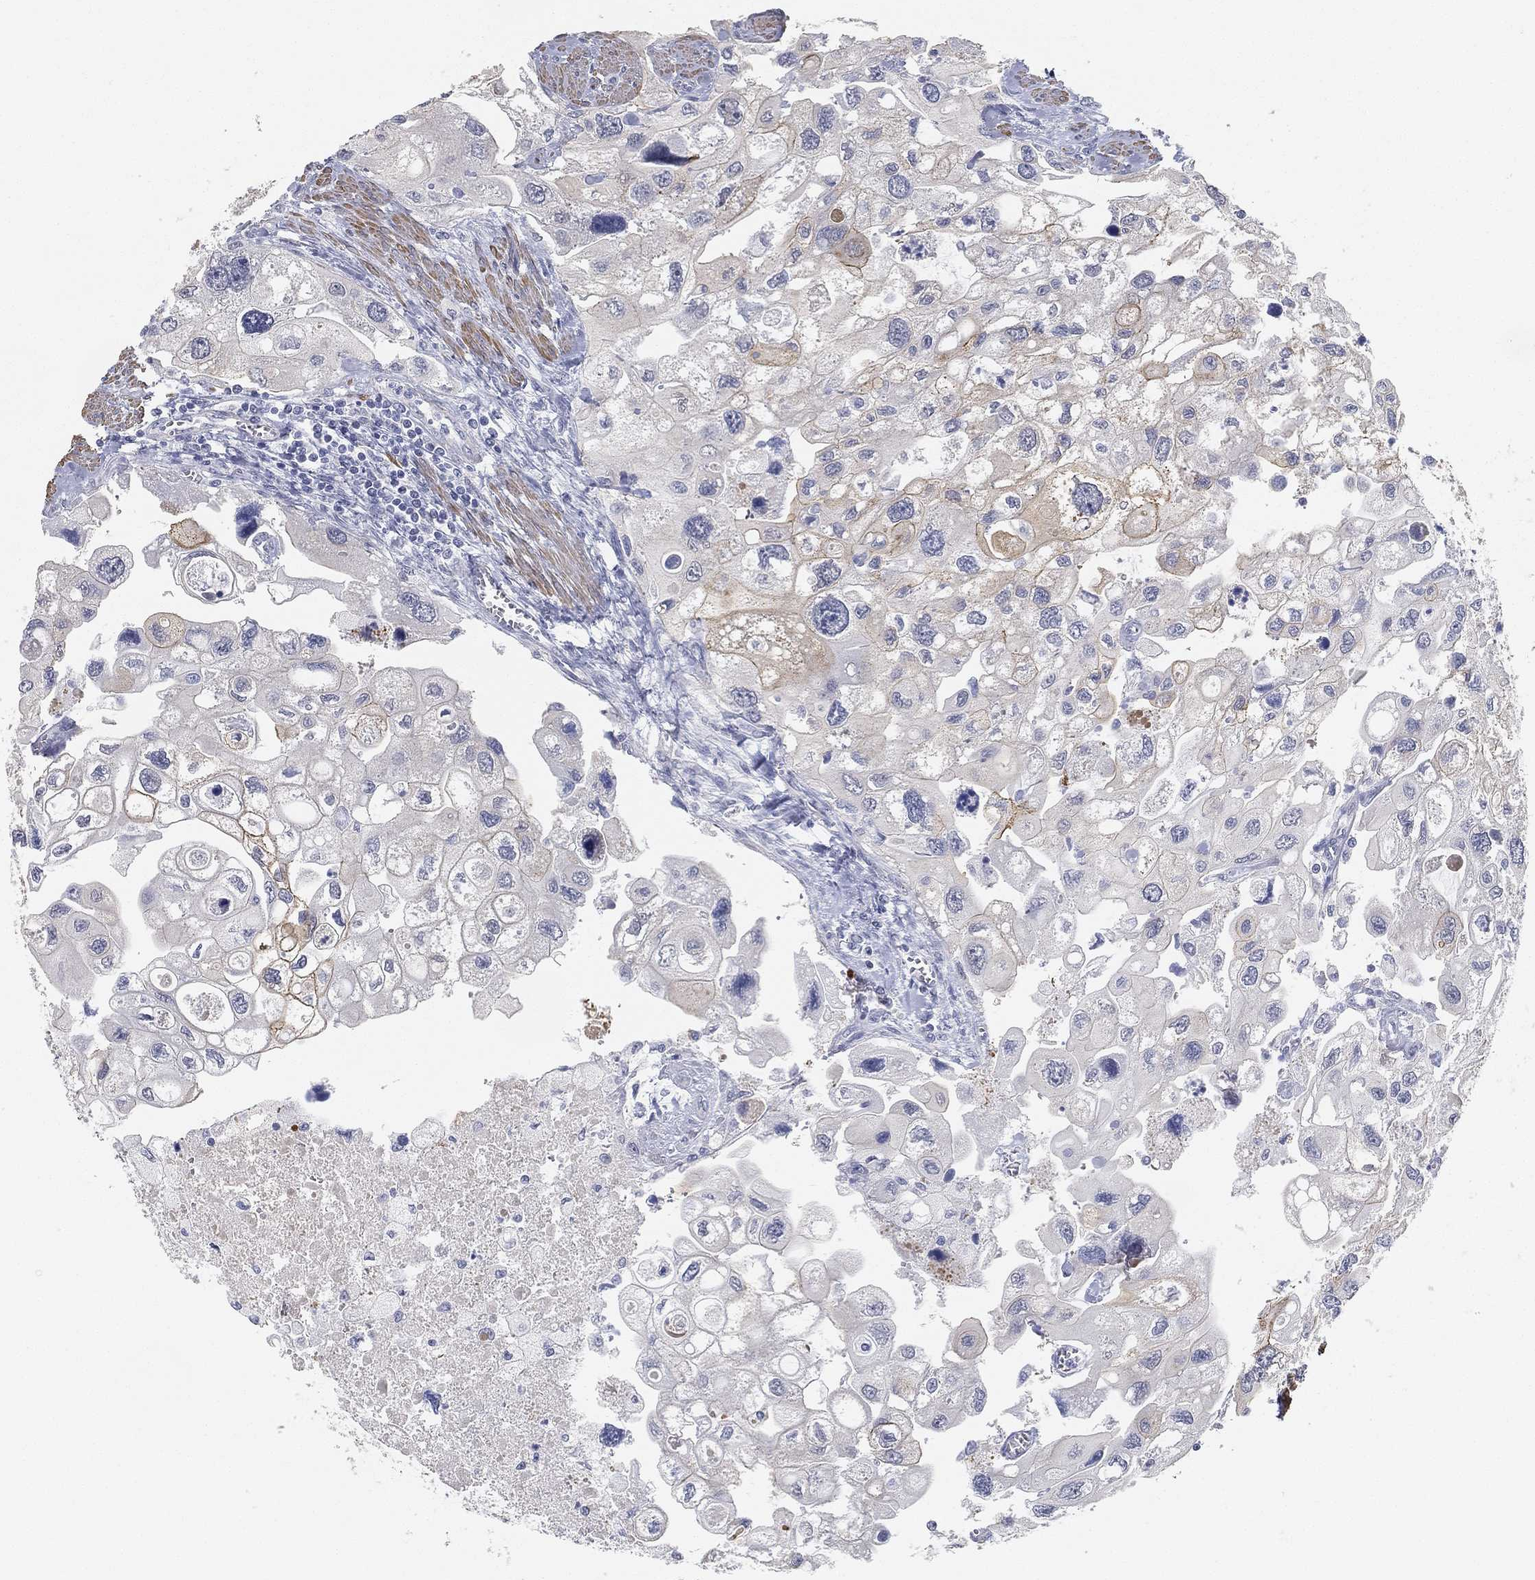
{"staining": {"intensity": "weak", "quantity": "<25%", "location": "cytoplasmic/membranous"}, "tissue": "urothelial cancer", "cell_type": "Tumor cells", "image_type": "cancer", "snomed": [{"axis": "morphology", "description": "Urothelial carcinoma, High grade"}, {"axis": "topography", "description": "Urinary bladder"}], "caption": "High-grade urothelial carcinoma was stained to show a protein in brown. There is no significant expression in tumor cells.", "gene": "GPR61", "patient": {"sex": "male", "age": 59}}